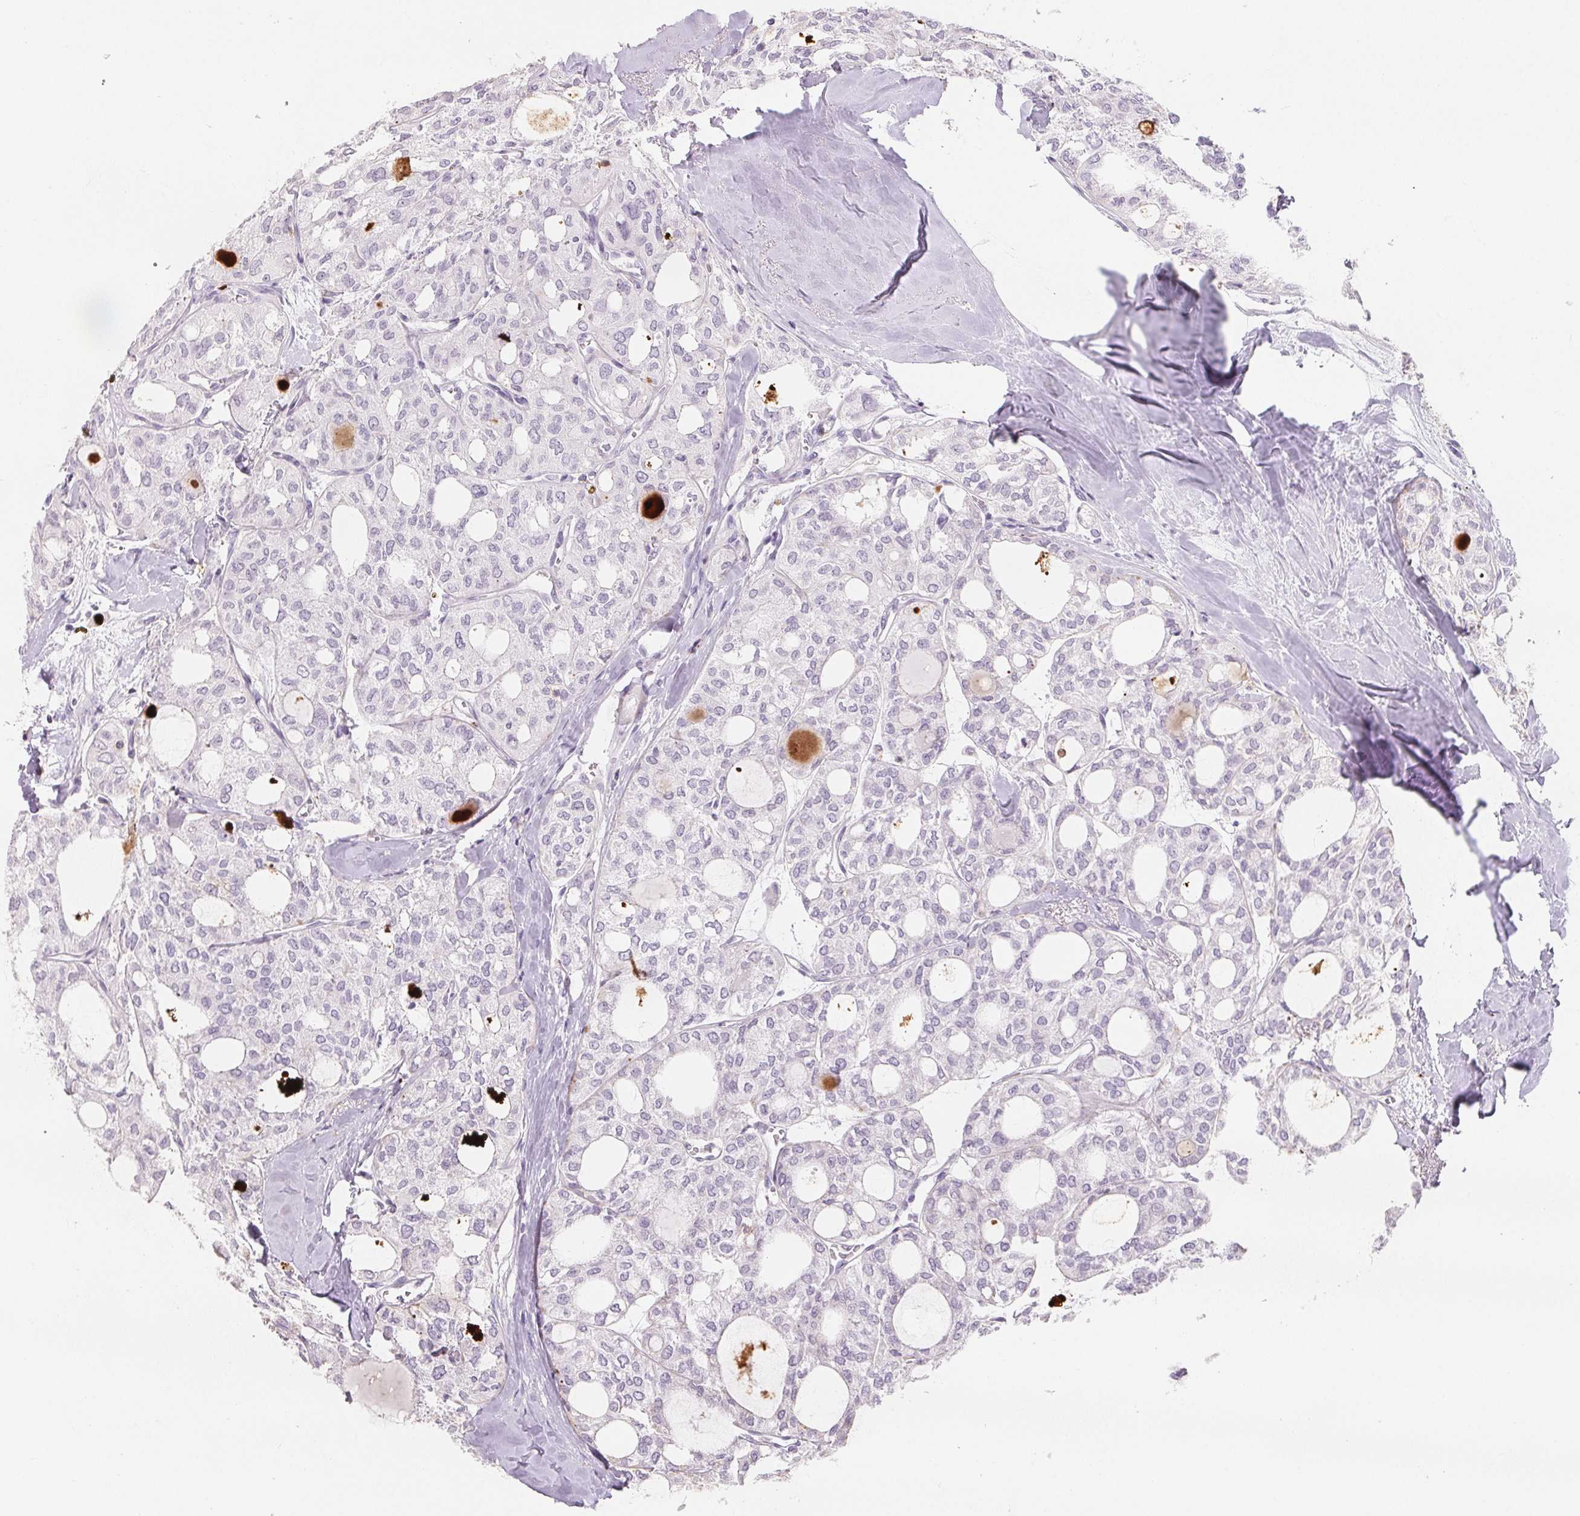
{"staining": {"intensity": "negative", "quantity": "none", "location": "none"}, "tissue": "thyroid cancer", "cell_type": "Tumor cells", "image_type": "cancer", "snomed": [{"axis": "morphology", "description": "Follicular adenoma carcinoma, NOS"}, {"axis": "topography", "description": "Thyroid gland"}], "caption": "A micrograph of thyroid cancer (follicular adenoma carcinoma) stained for a protein shows no brown staining in tumor cells.", "gene": "CD69", "patient": {"sex": "male", "age": 75}}